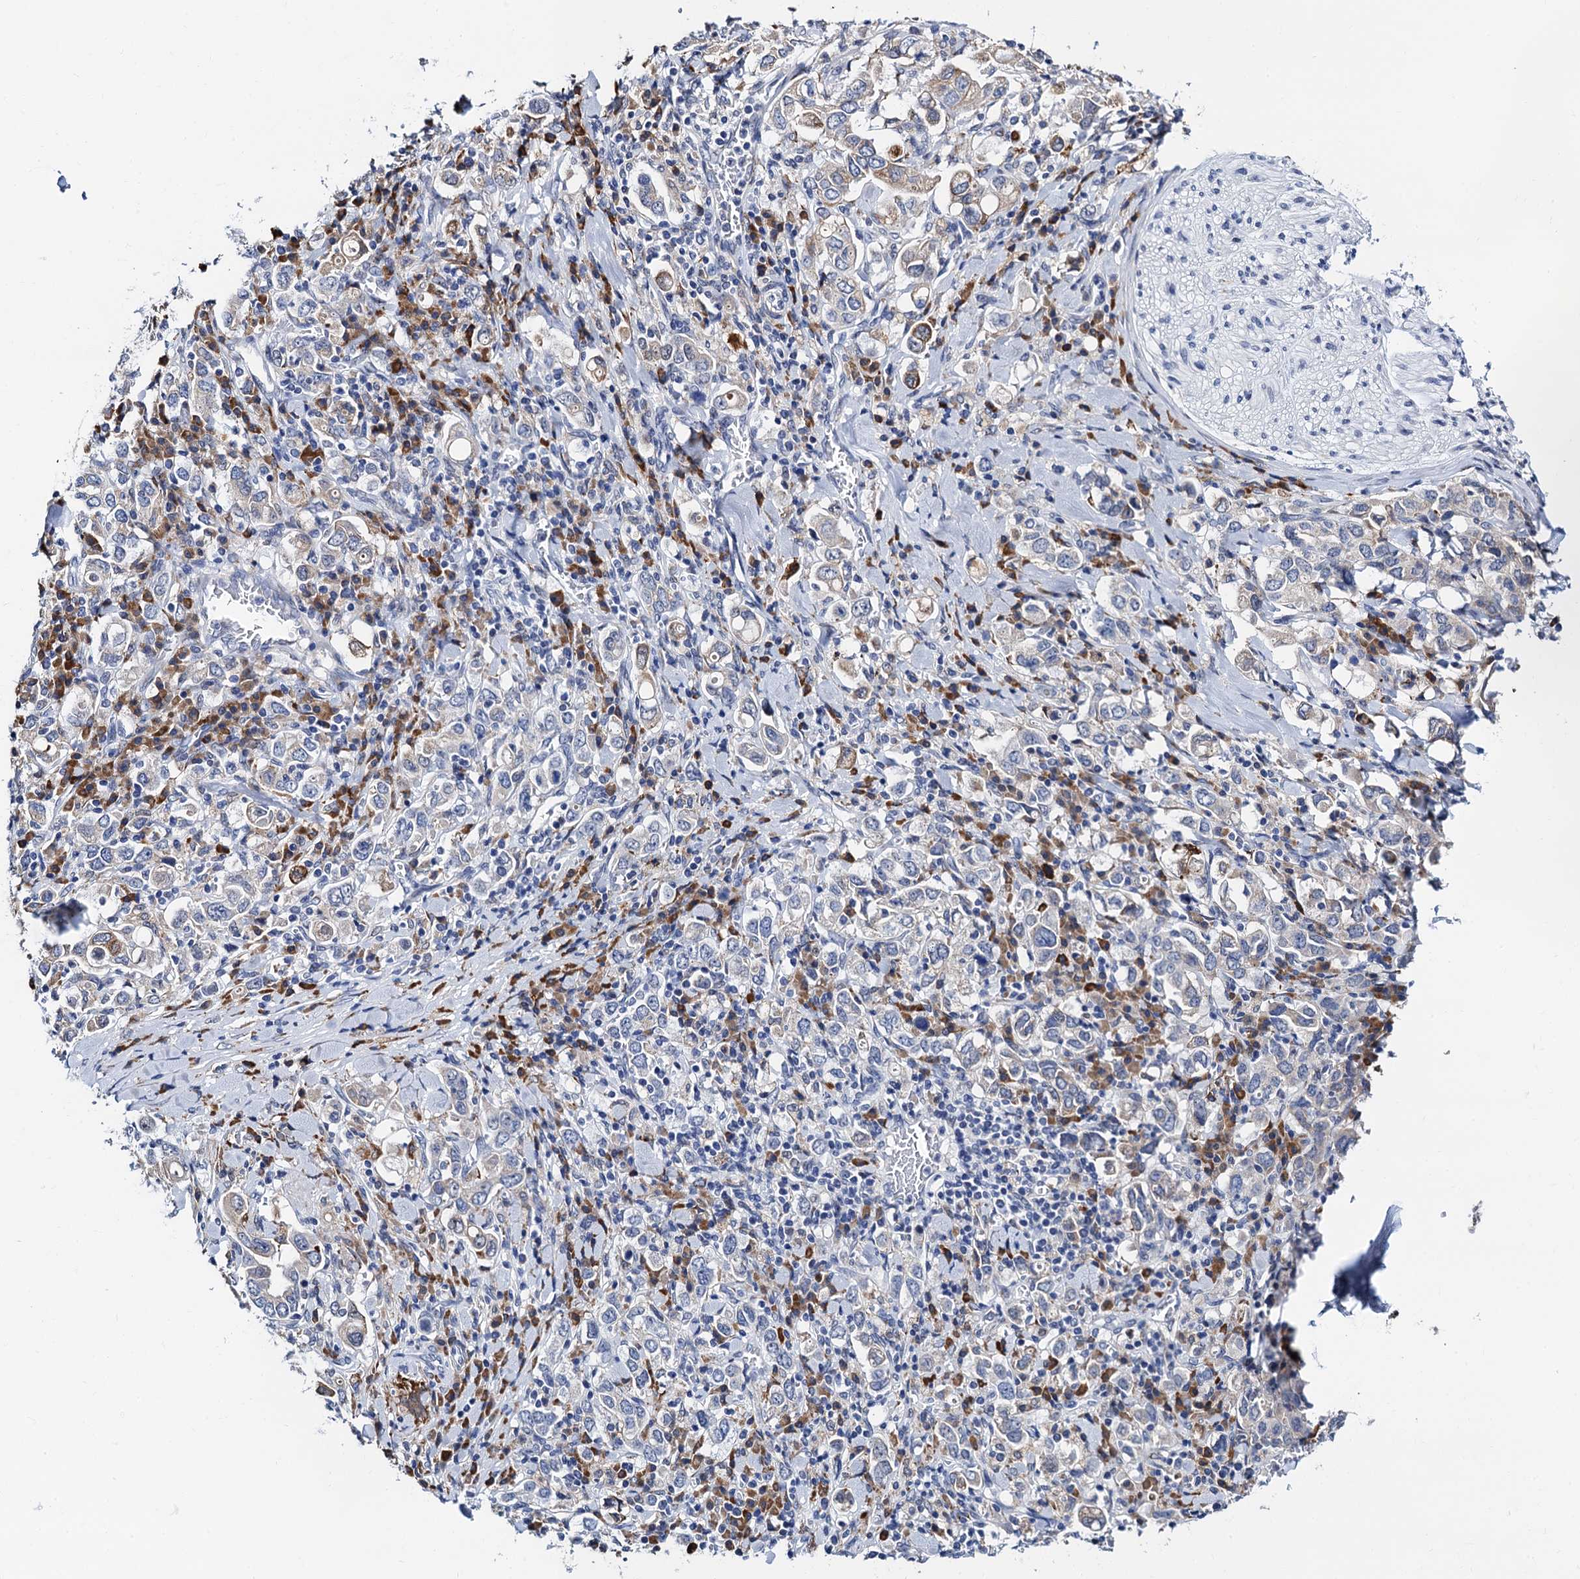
{"staining": {"intensity": "negative", "quantity": "none", "location": "none"}, "tissue": "stomach cancer", "cell_type": "Tumor cells", "image_type": "cancer", "snomed": [{"axis": "morphology", "description": "Adenocarcinoma, NOS"}, {"axis": "topography", "description": "Stomach, upper"}], "caption": "Stomach cancer (adenocarcinoma) was stained to show a protein in brown. There is no significant staining in tumor cells.", "gene": "SLC7A10", "patient": {"sex": "male", "age": 62}}